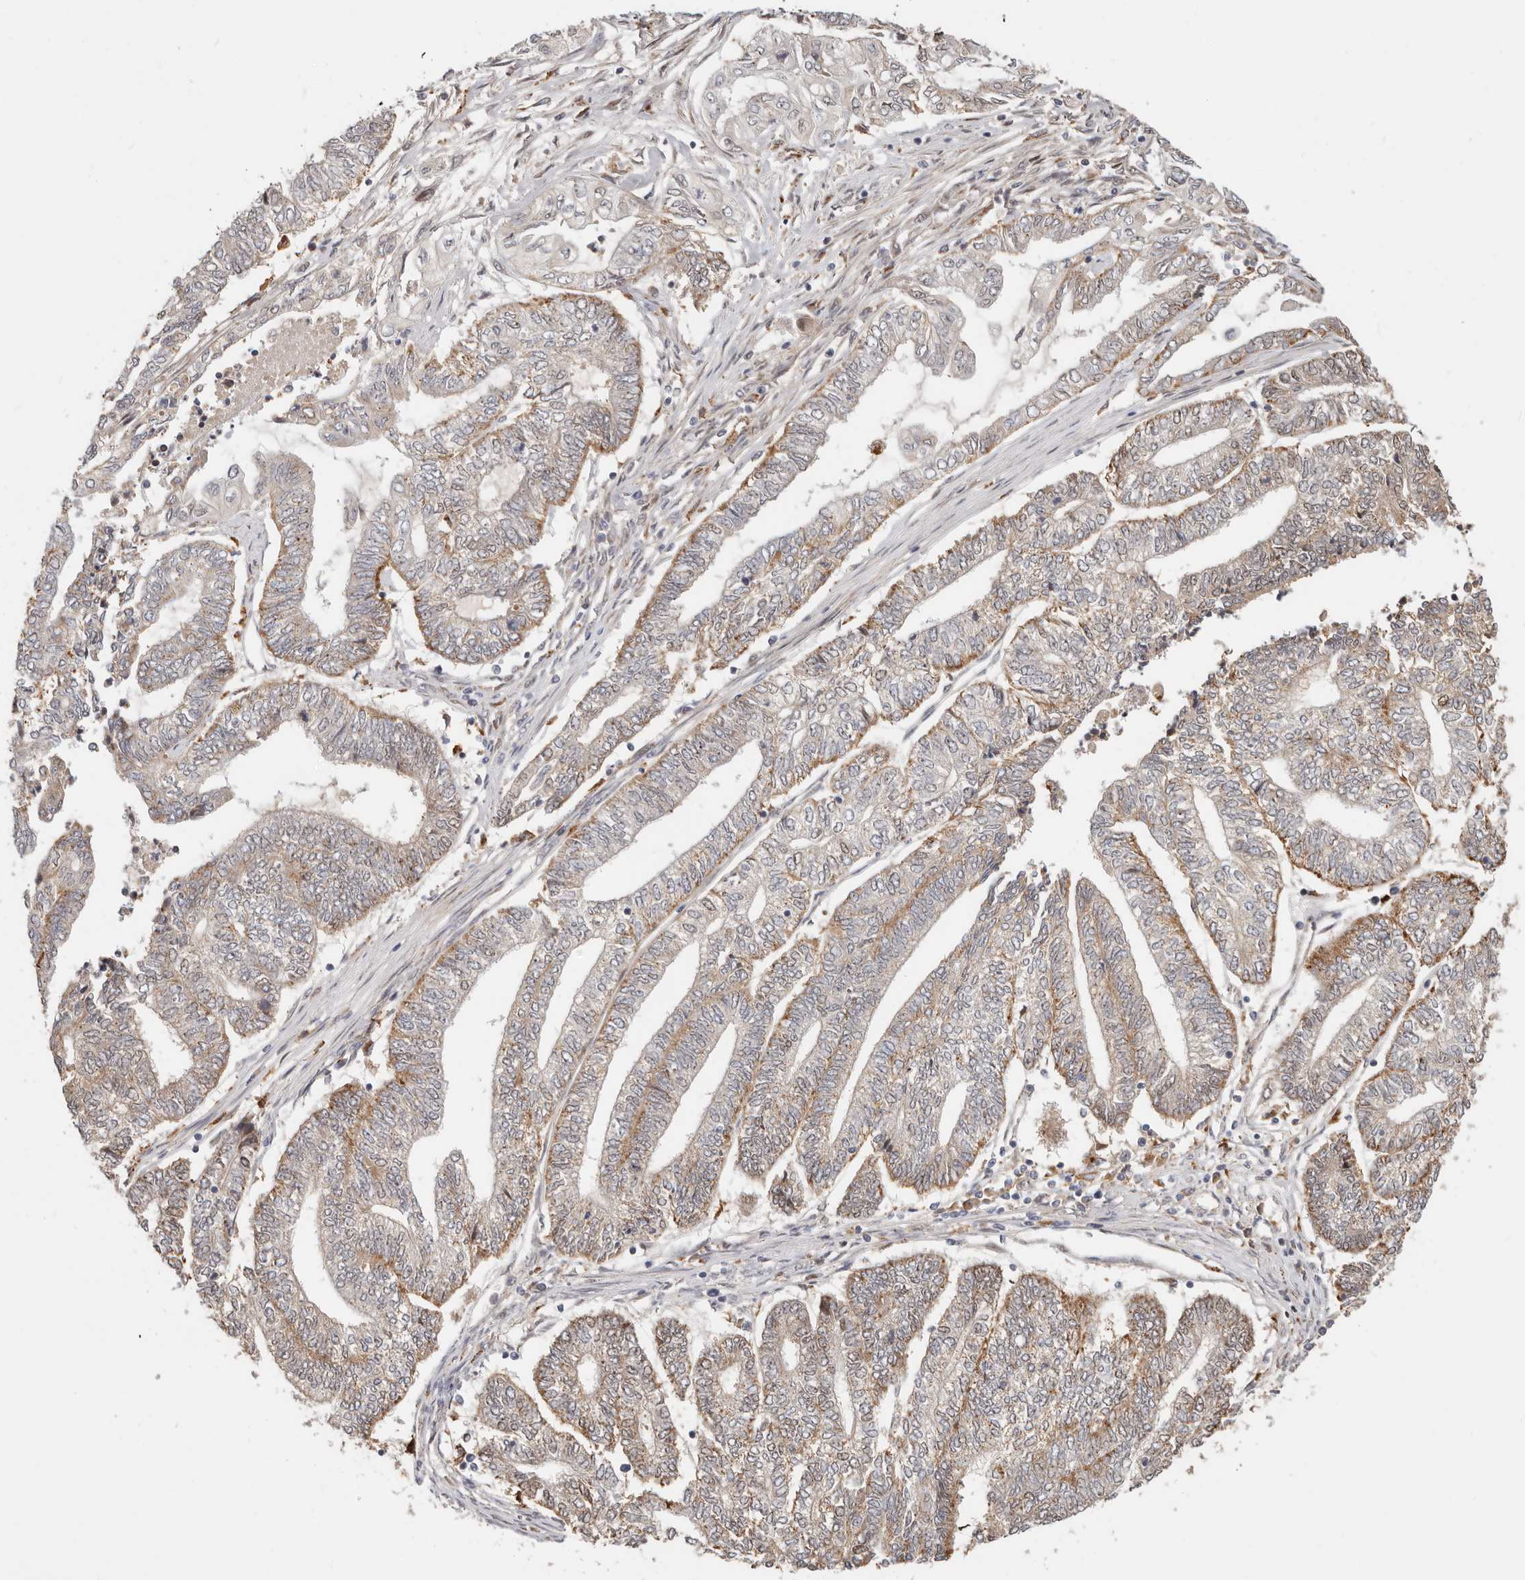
{"staining": {"intensity": "moderate", "quantity": "25%-75%", "location": "cytoplasmic/membranous,nuclear"}, "tissue": "endometrial cancer", "cell_type": "Tumor cells", "image_type": "cancer", "snomed": [{"axis": "morphology", "description": "Adenocarcinoma, NOS"}, {"axis": "topography", "description": "Uterus"}, {"axis": "topography", "description": "Endometrium"}], "caption": "This histopathology image shows immunohistochemistry (IHC) staining of endometrial cancer (adenocarcinoma), with medium moderate cytoplasmic/membranous and nuclear positivity in about 25%-75% of tumor cells.", "gene": "ZRANB1", "patient": {"sex": "female", "age": 70}}